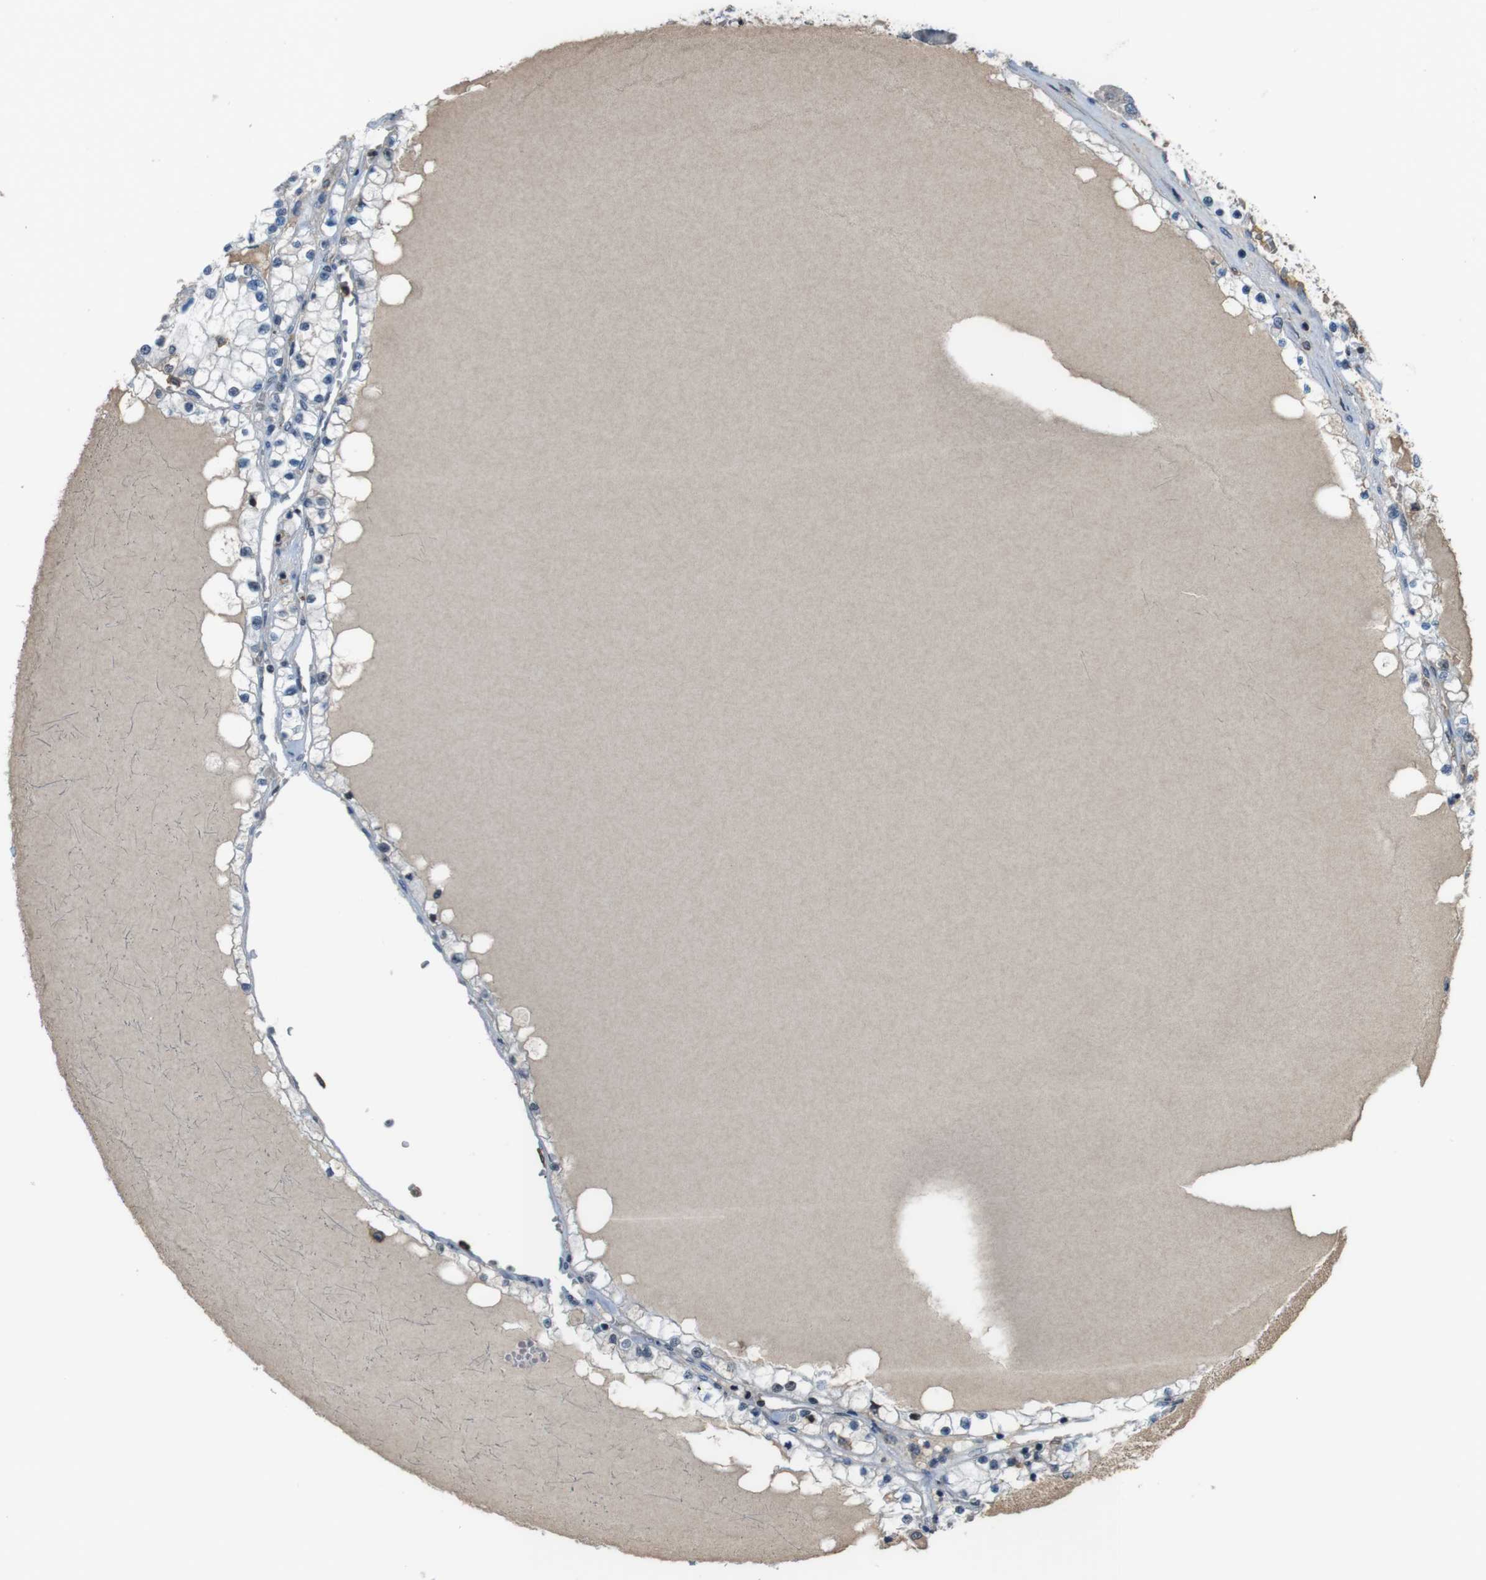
{"staining": {"intensity": "negative", "quantity": "none", "location": "none"}, "tissue": "renal cancer", "cell_type": "Tumor cells", "image_type": "cancer", "snomed": [{"axis": "morphology", "description": "Adenocarcinoma, NOS"}, {"axis": "topography", "description": "Kidney"}], "caption": "The image displays no staining of tumor cells in adenocarcinoma (renal).", "gene": "SUB1", "patient": {"sex": "male", "age": 68}}